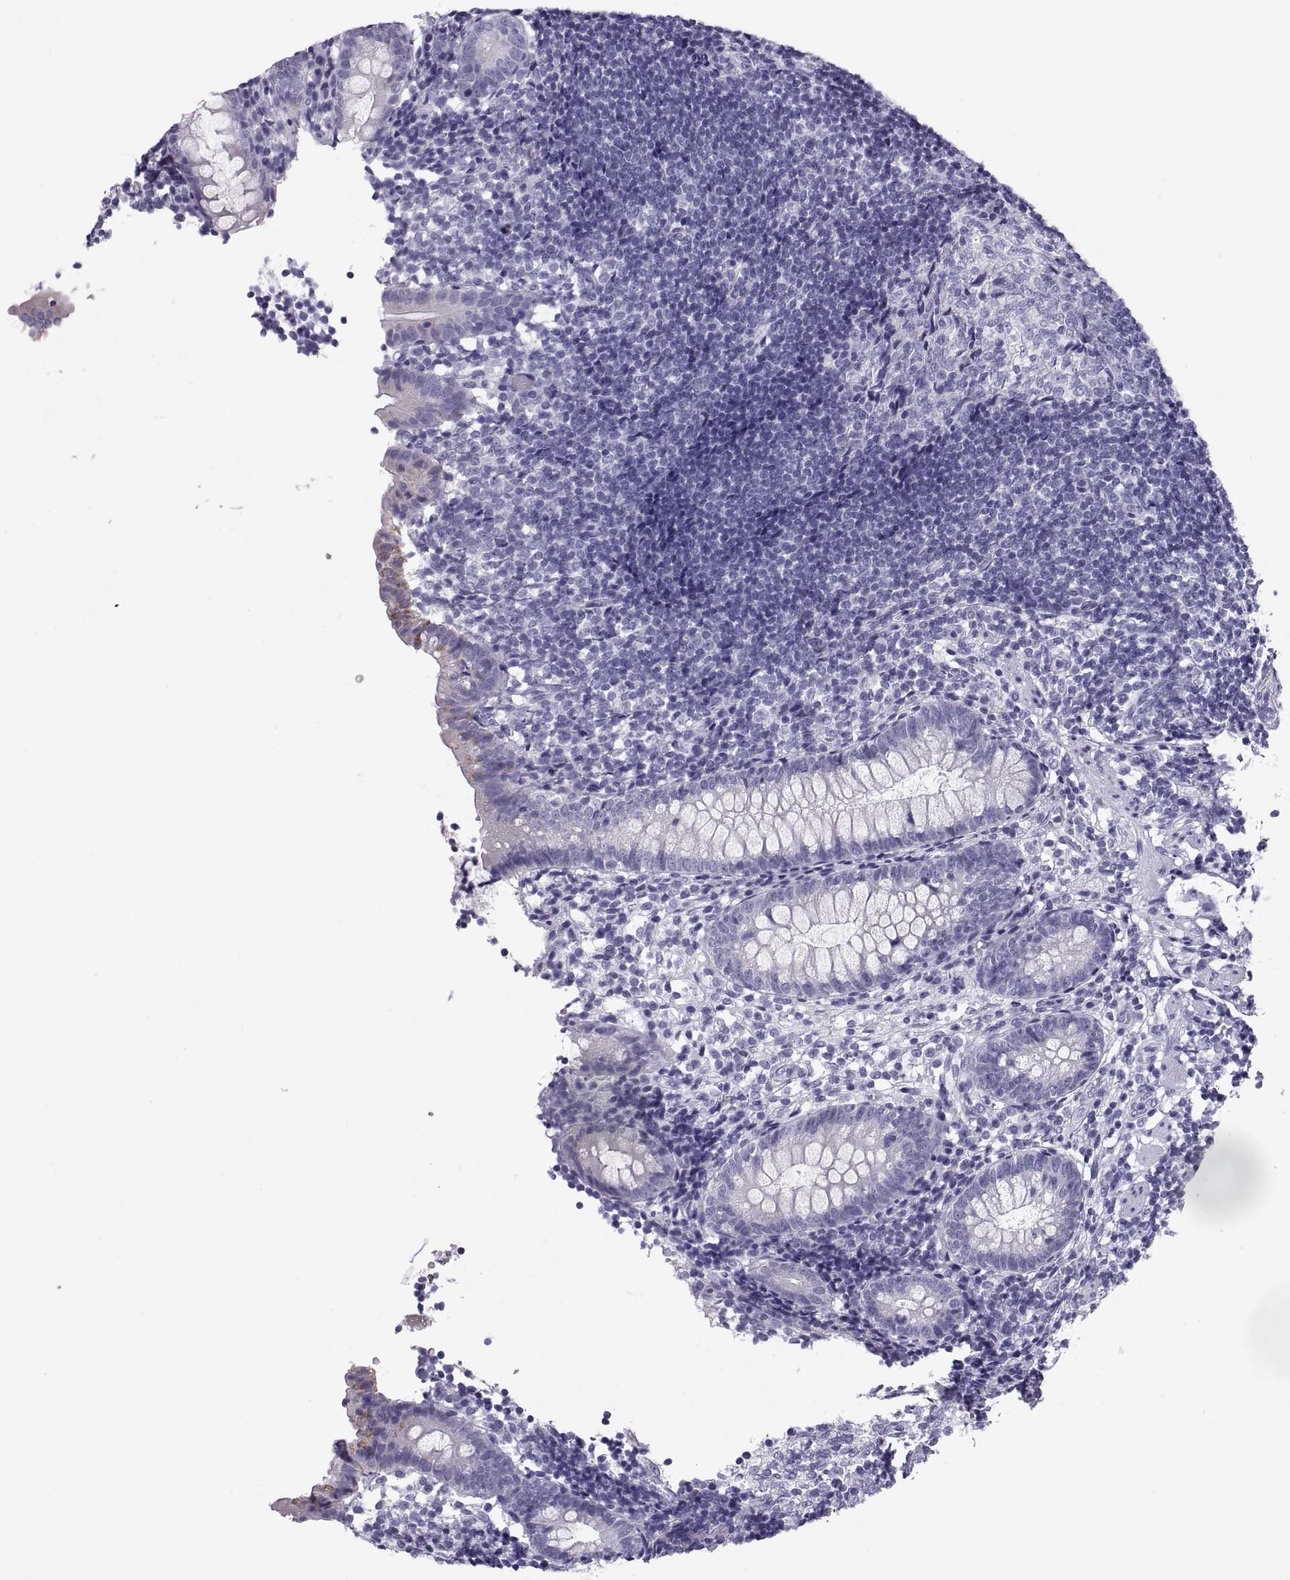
{"staining": {"intensity": "negative", "quantity": "none", "location": "none"}, "tissue": "appendix", "cell_type": "Glandular cells", "image_type": "normal", "snomed": [{"axis": "morphology", "description": "Normal tissue, NOS"}, {"axis": "topography", "description": "Appendix"}], "caption": "High power microscopy micrograph of an immunohistochemistry (IHC) histopathology image of unremarkable appendix, revealing no significant positivity in glandular cells.", "gene": "PAX2", "patient": {"sex": "female", "age": 40}}